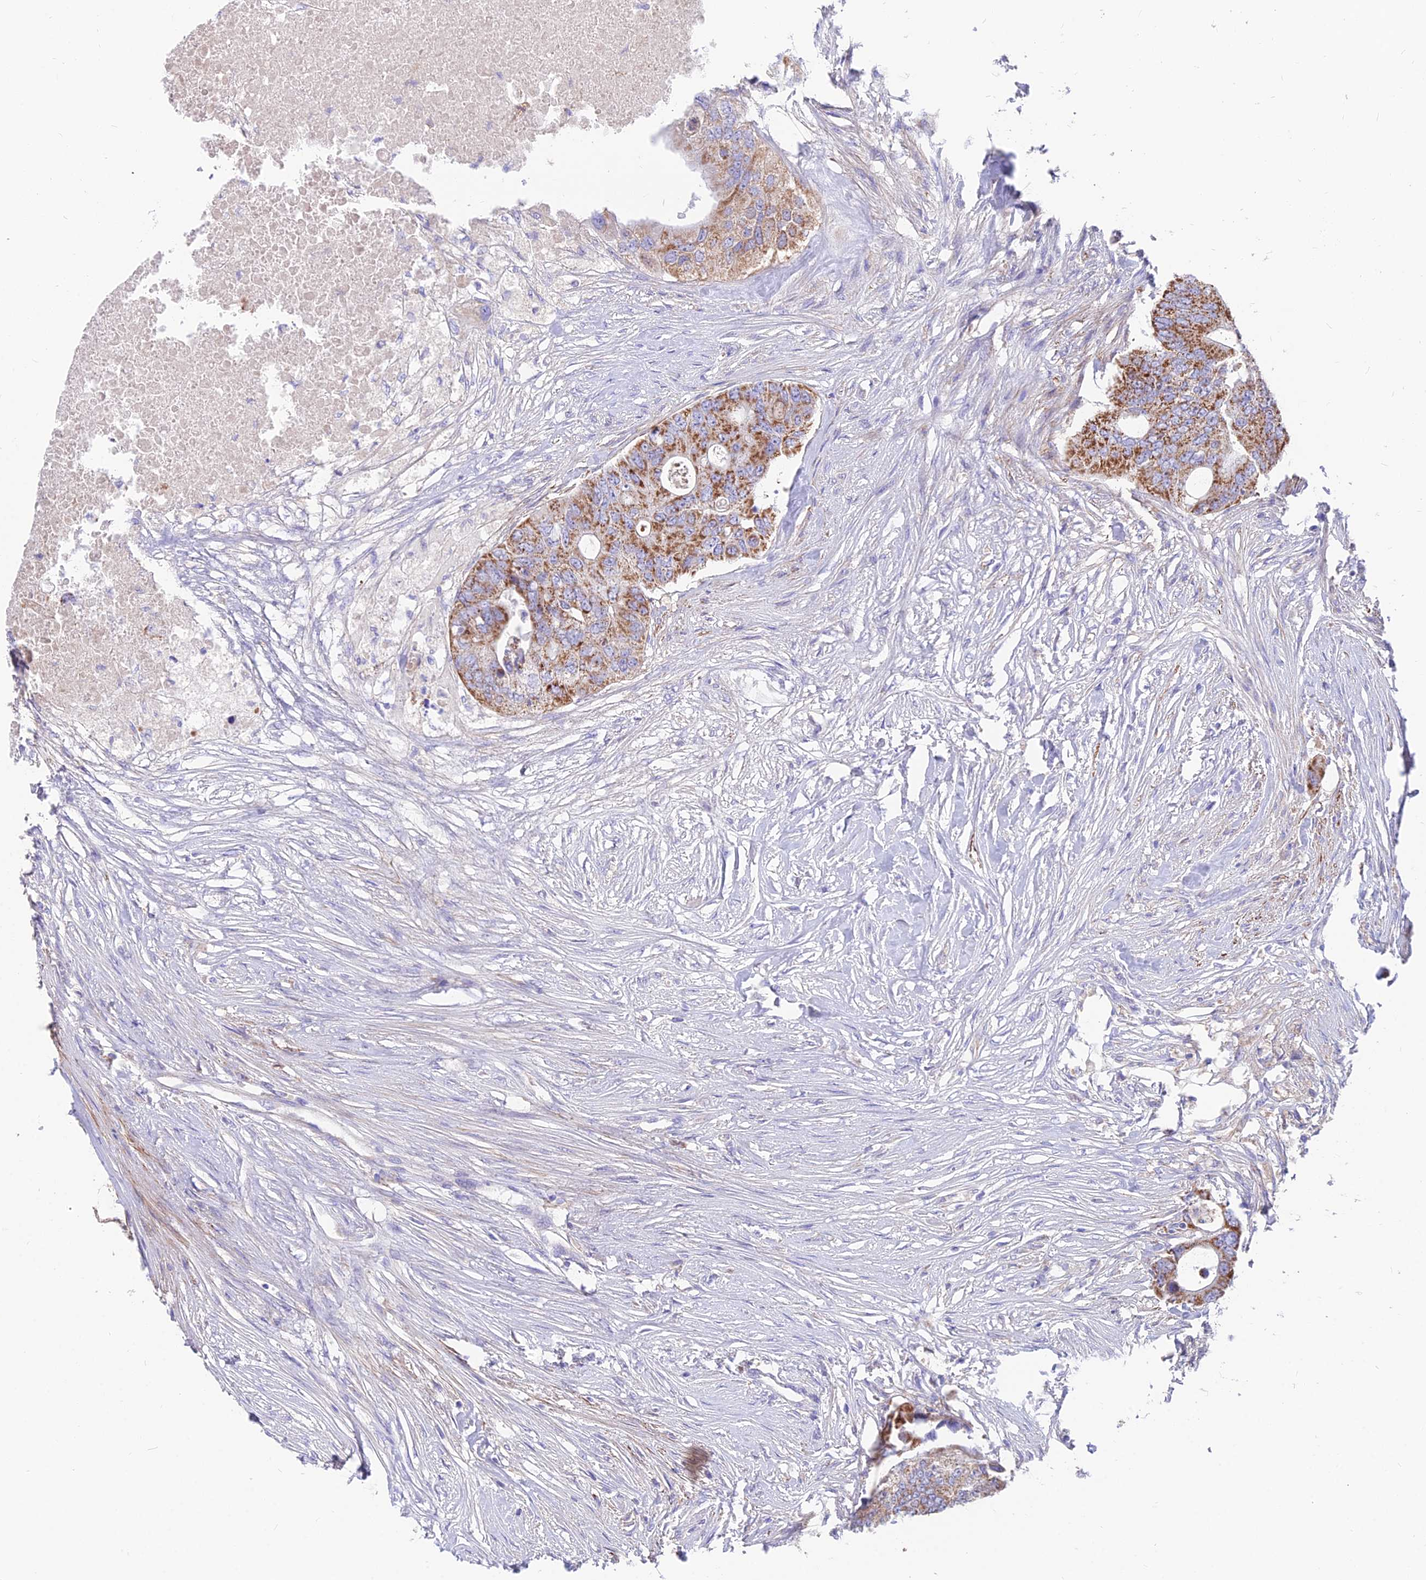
{"staining": {"intensity": "moderate", "quantity": ">75%", "location": "cytoplasmic/membranous"}, "tissue": "colorectal cancer", "cell_type": "Tumor cells", "image_type": "cancer", "snomed": [{"axis": "morphology", "description": "Adenocarcinoma, NOS"}, {"axis": "topography", "description": "Colon"}], "caption": "Colorectal cancer (adenocarcinoma) was stained to show a protein in brown. There is medium levels of moderate cytoplasmic/membranous positivity in about >75% of tumor cells.", "gene": "TIGD6", "patient": {"sex": "male", "age": 71}}